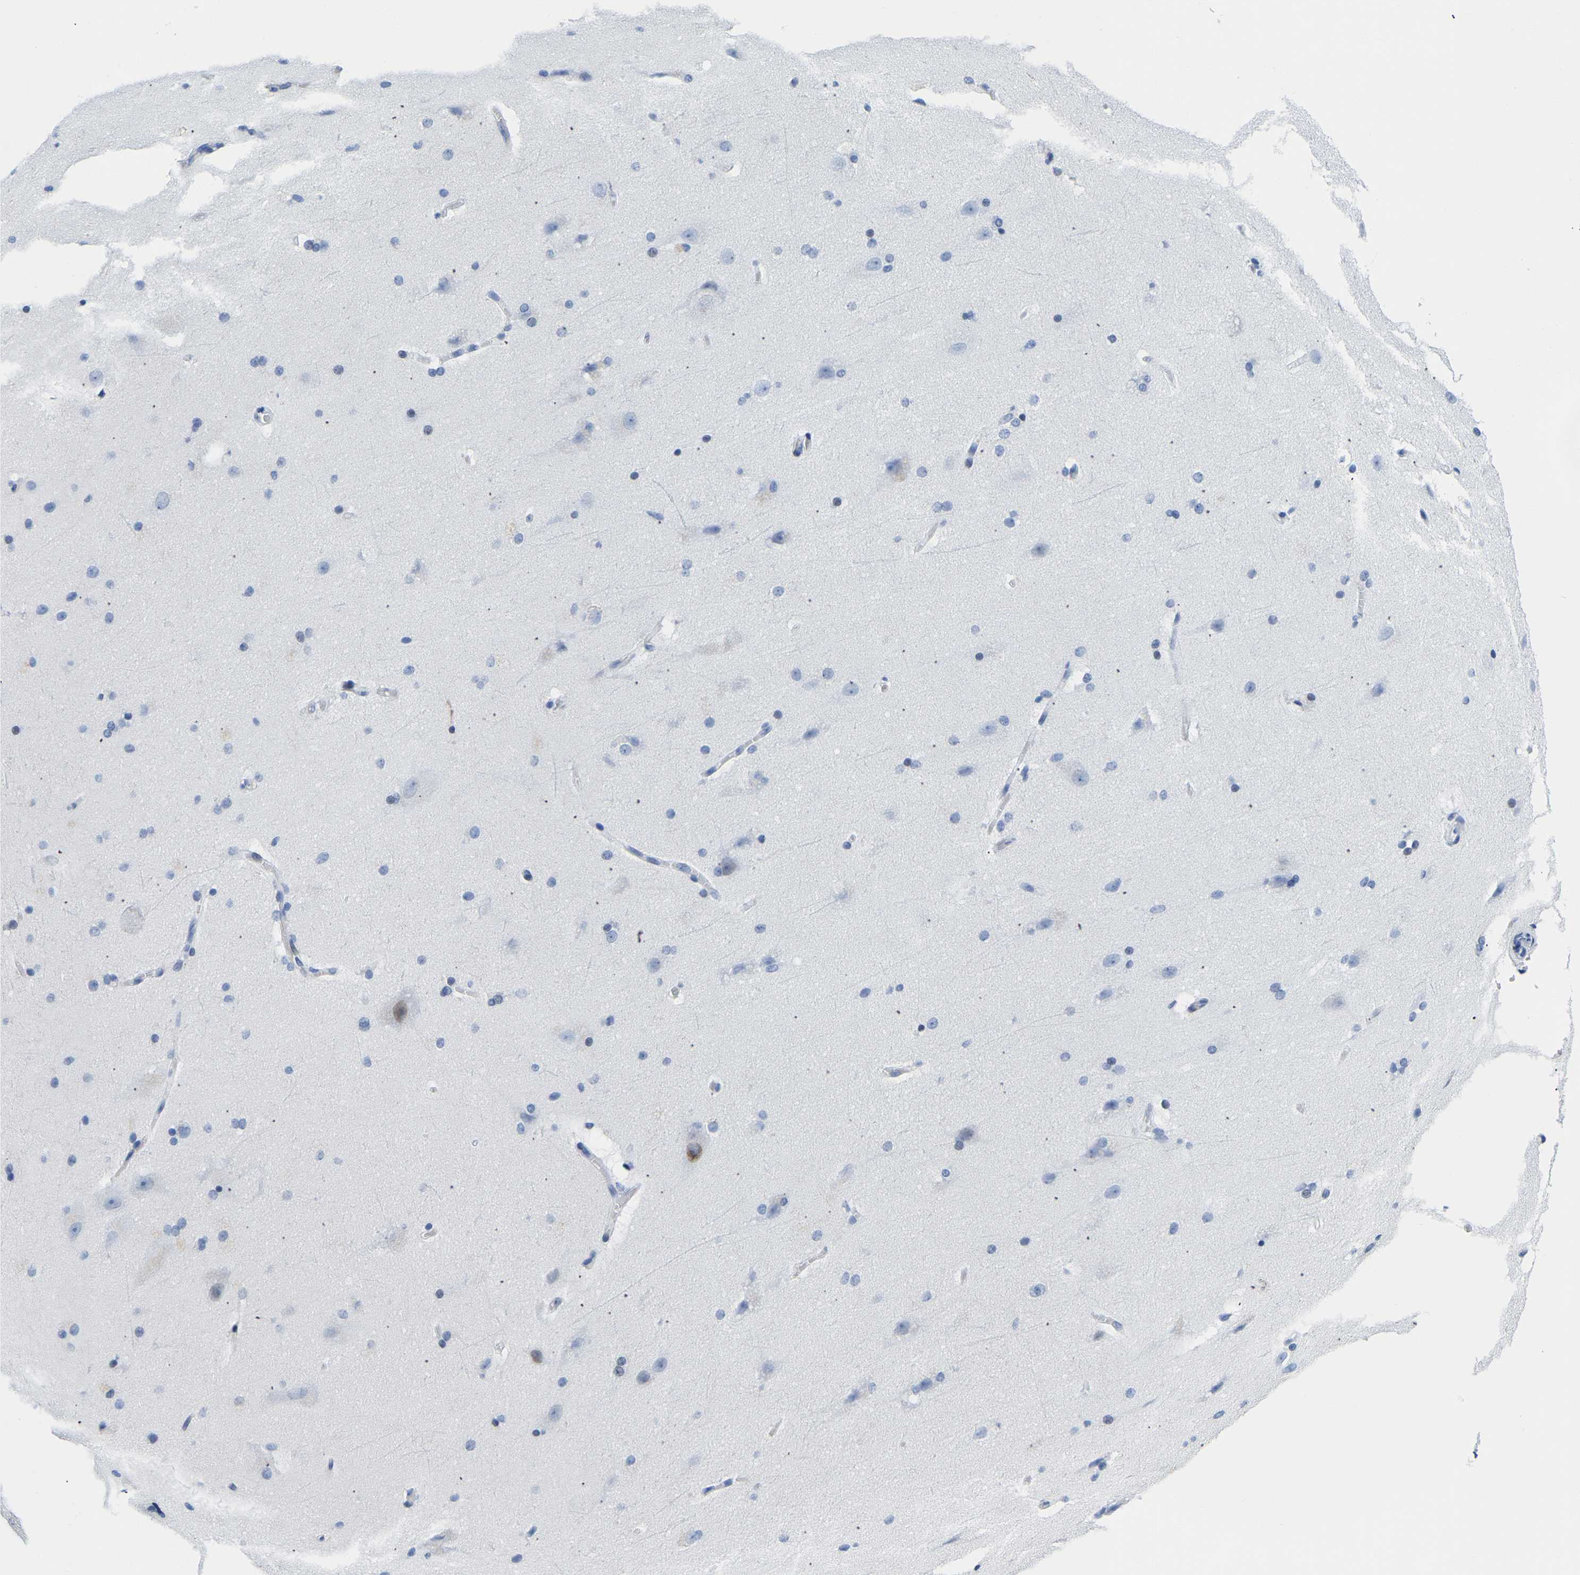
{"staining": {"intensity": "negative", "quantity": "none", "location": "none"}, "tissue": "cerebral cortex", "cell_type": "Endothelial cells", "image_type": "normal", "snomed": [{"axis": "morphology", "description": "Normal tissue, NOS"}, {"axis": "topography", "description": "Cerebral cortex"}, {"axis": "topography", "description": "Hippocampus"}], "caption": "The histopathology image shows no significant expression in endothelial cells of cerebral cortex. (DAB immunohistochemistry (IHC) visualized using brightfield microscopy, high magnification).", "gene": "UPK3A", "patient": {"sex": "female", "age": 19}}